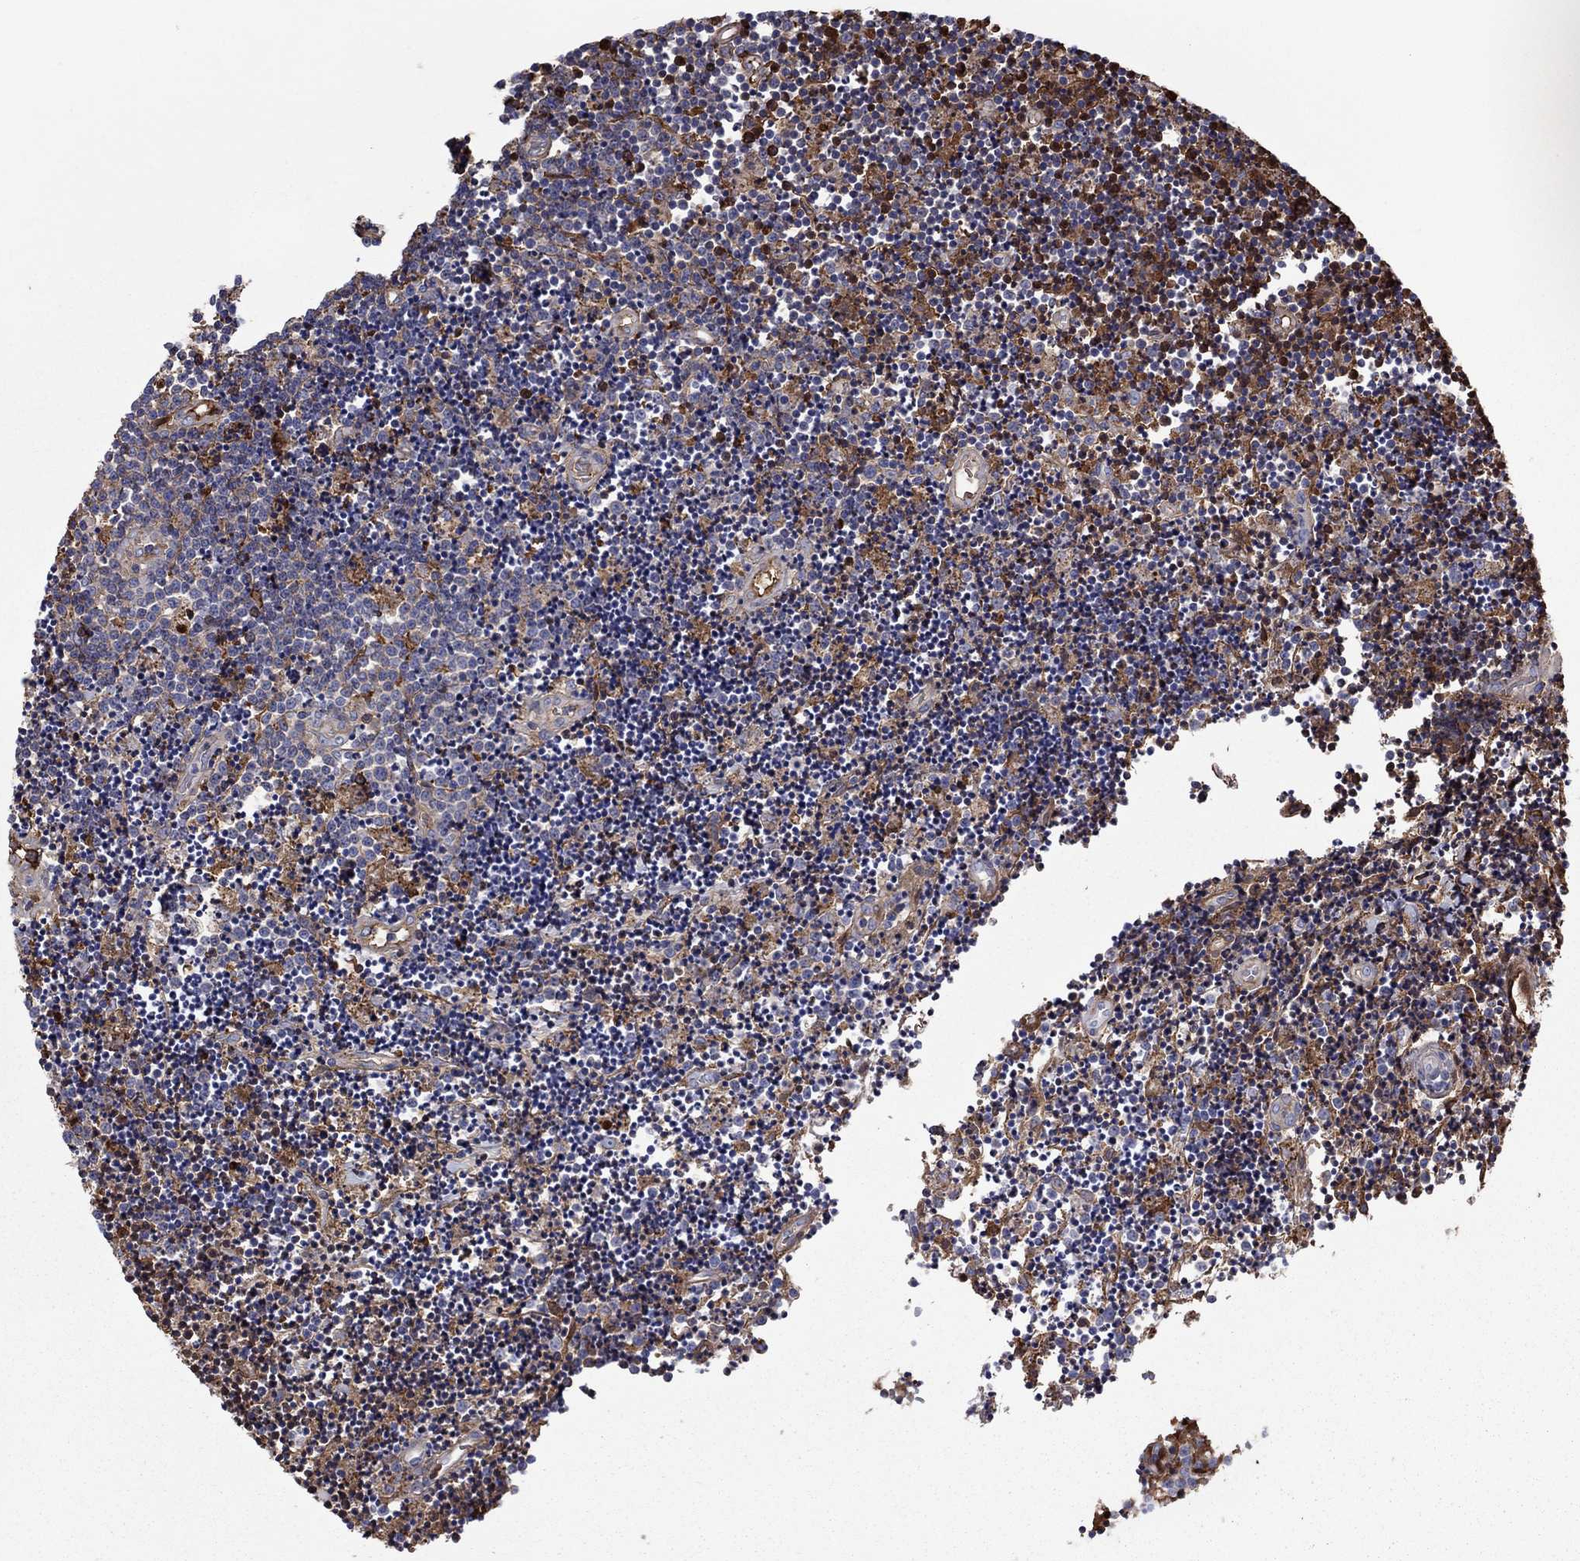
{"staining": {"intensity": "weak", "quantity": "25%-75%", "location": "cytoplasmic/membranous"}, "tissue": "lymphoma", "cell_type": "Tumor cells", "image_type": "cancer", "snomed": [{"axis": "morphology", "description": "Malignant lymphoma, non-Hodgkin's type, Low grade"}, {"axis": "topography", "description": "Brain"}], "caption": "Tumor cells show low levels of weak cytoplasmic/membranous expression in about 25%-75% of cells in human low-grade malignant lymphoma, non-Hodgkin's type. (DAB IHC with brightfield microscopy, high magnification).", "gene": "HPX", "patient": {"sex": "female", "age": 66}}